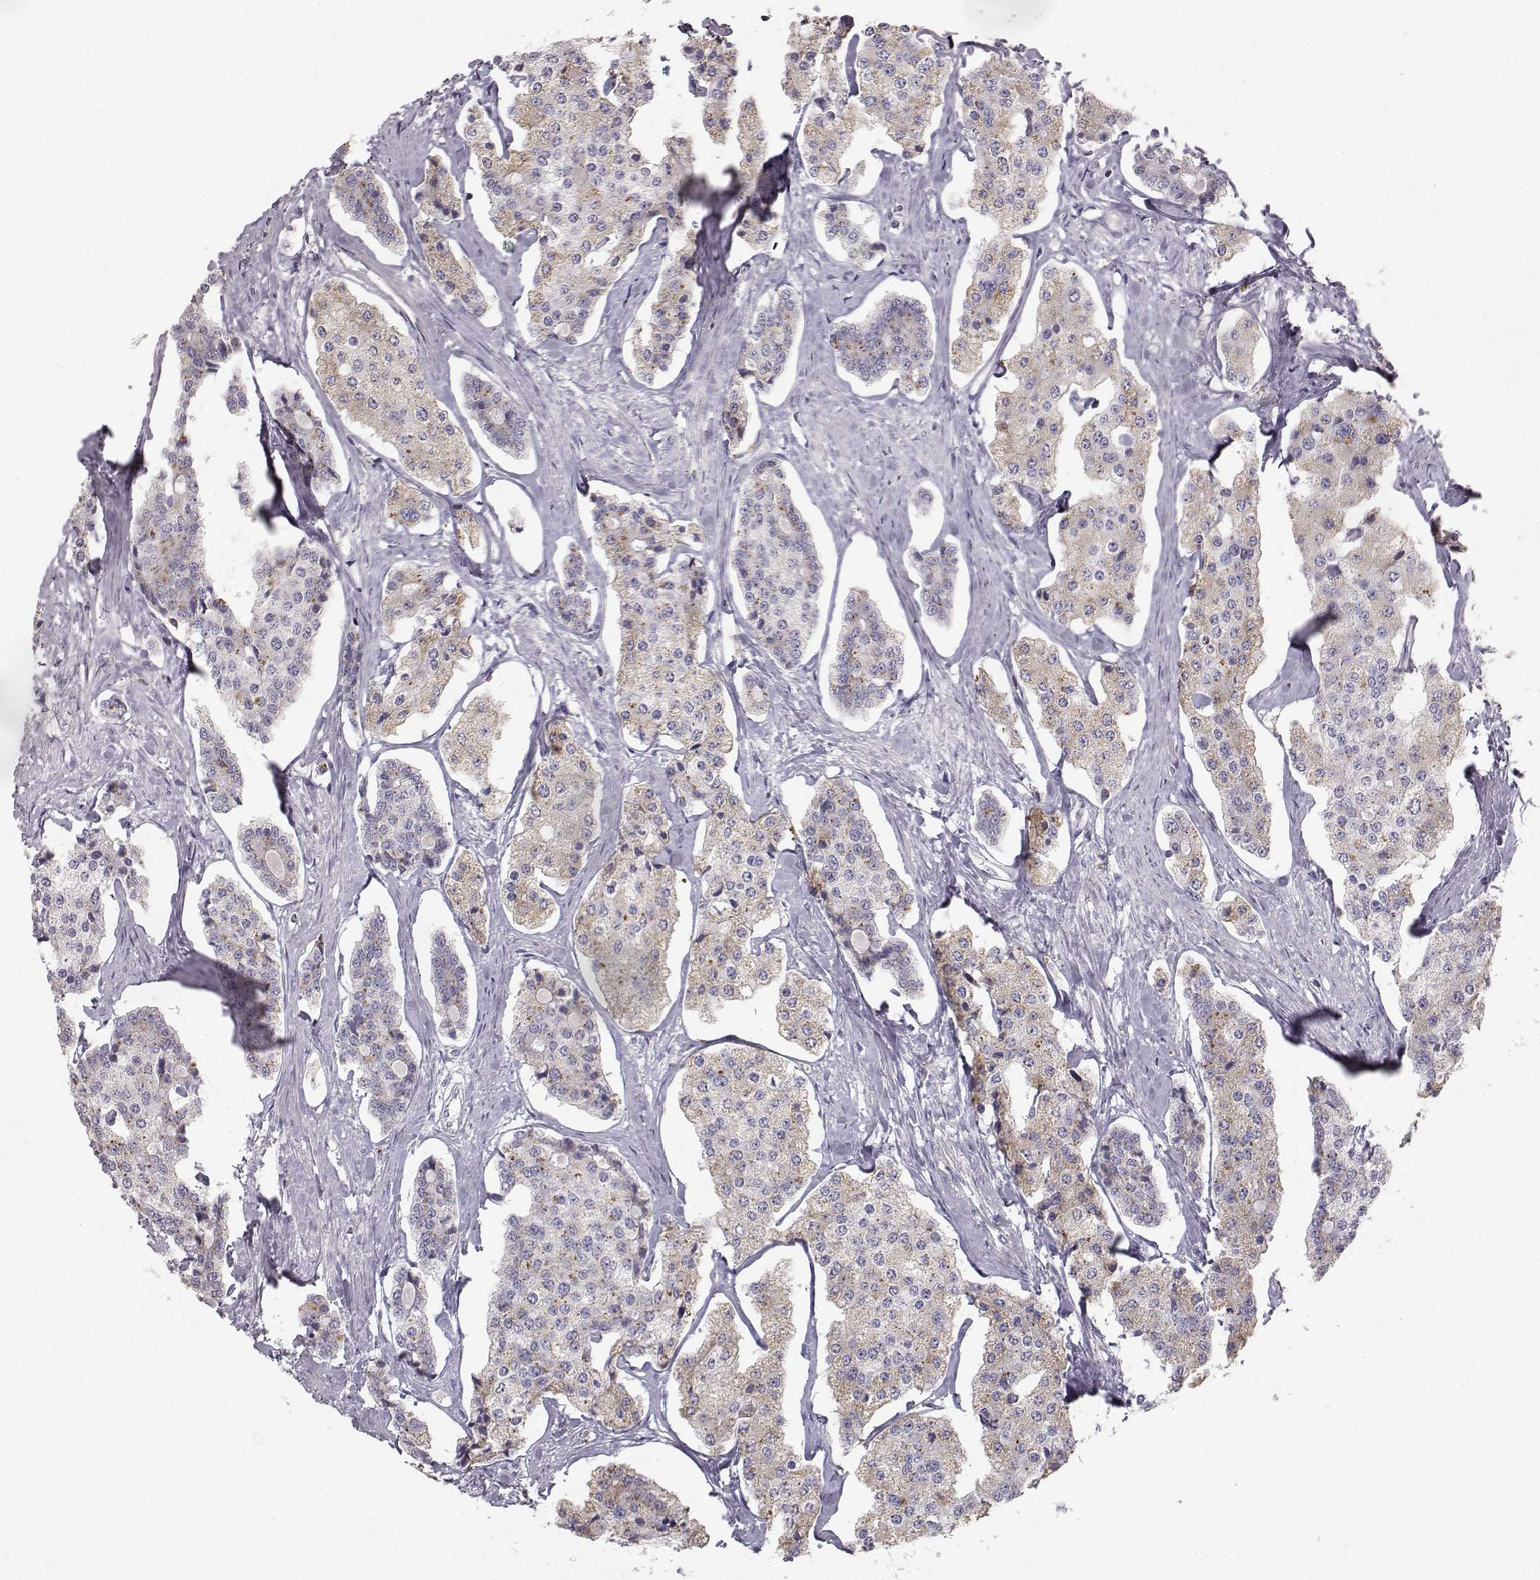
{"staining": {"intensity": "moderate", "quantity": "25%-75%", "location": "cytoplasmic/membranous"}, "tissue": "carcinoid", "cell_type": "Tumor cells", "image_type": "cancer", "snomed": [{"axis": "morphology", "description": "Carcinoid, malignant, NOS"}, {"axis": "topography", "description": "Small intestine"}], "caption": "The image reveals staining of malignant carcinoid, revealing moderate cytoplasmic/membranous protein staining (brown color) within tumor cells.", "gene": "GRAP2", "patient": {"sex": "female", "age": 65}}